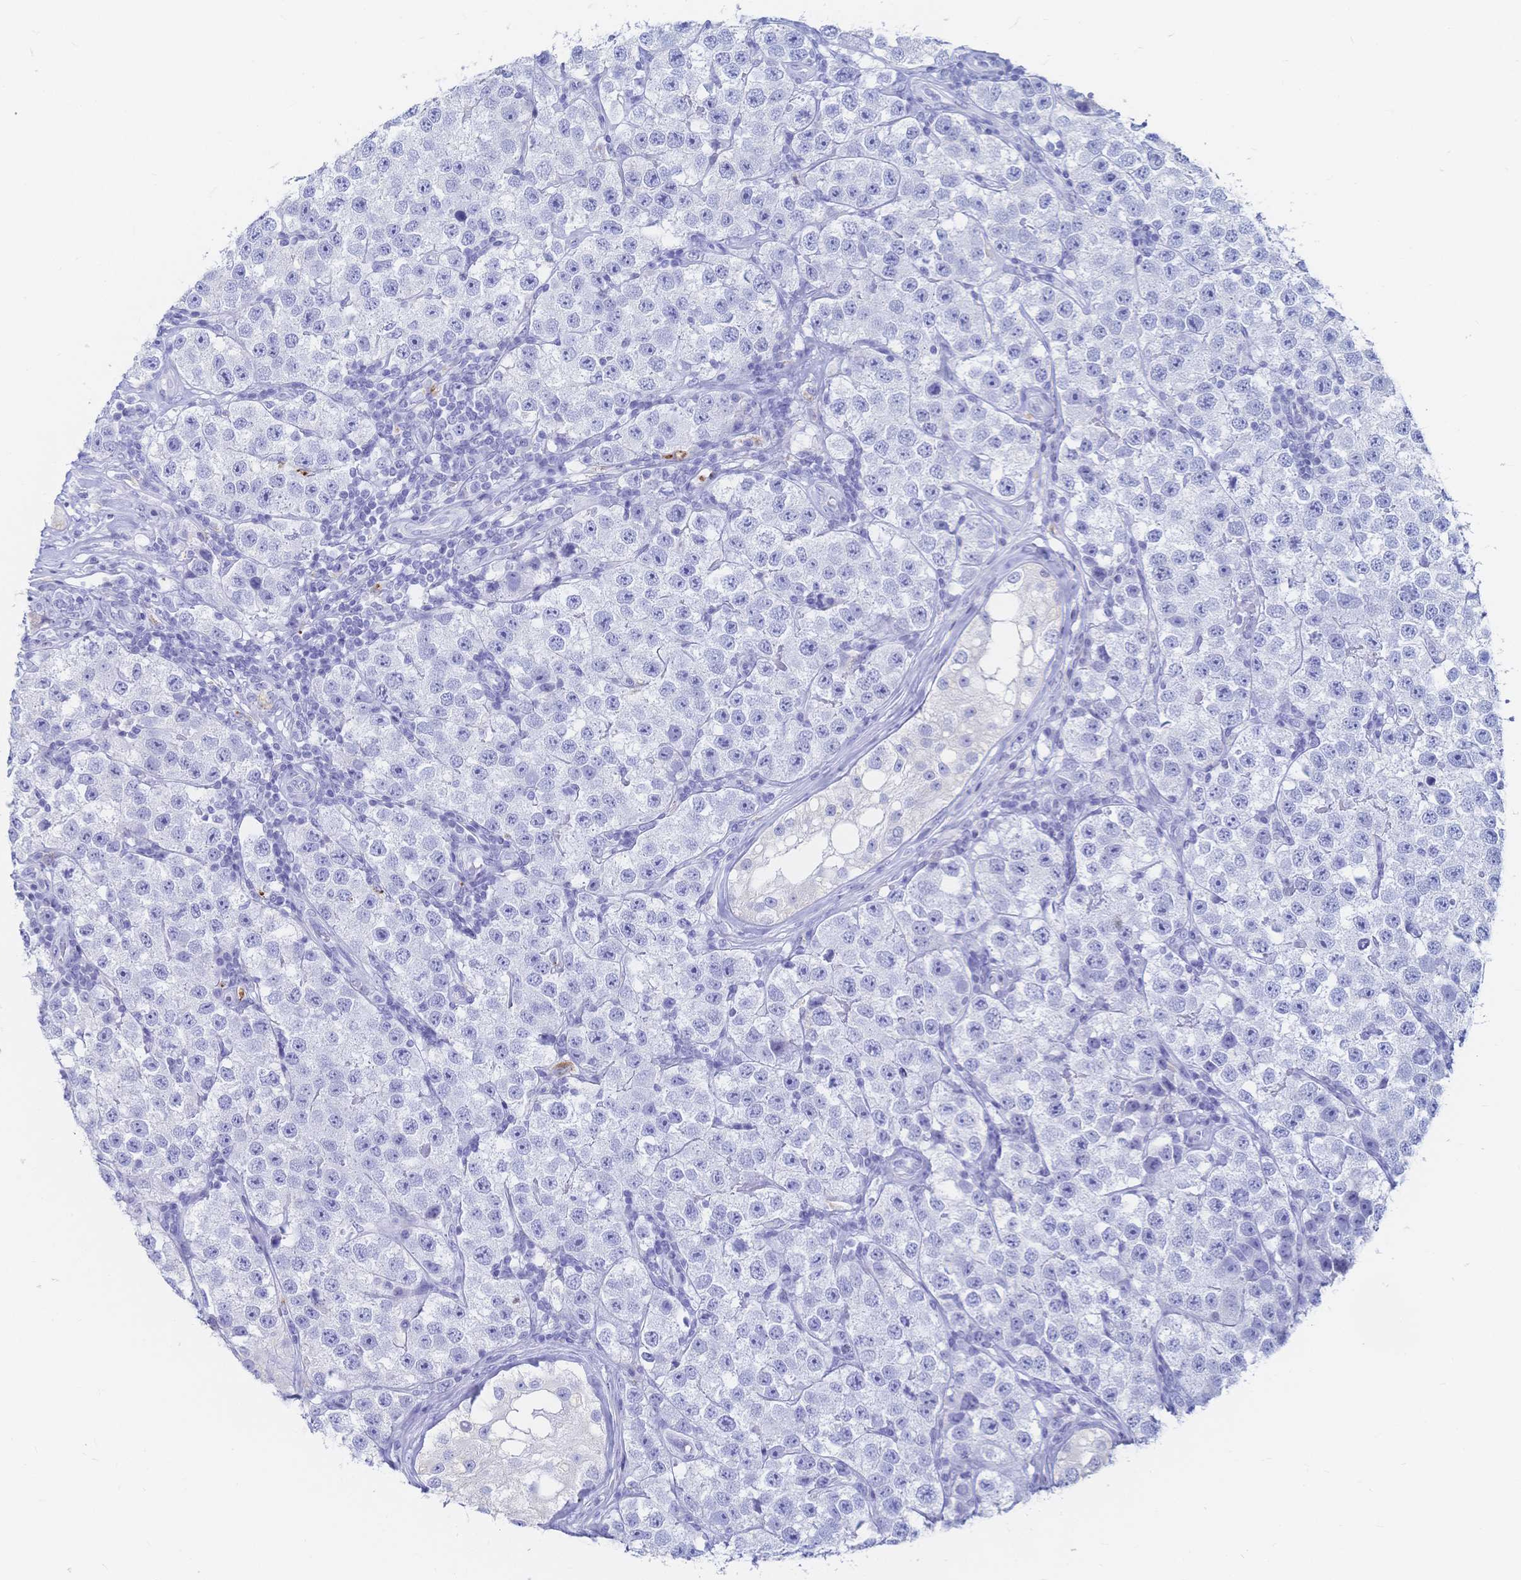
{"staining": {"intensity": "negative", "quantity": "none", "location": "none"}, "tissue": "testis cancer", "cell_type": "Tumor cells", "image_type": "cancer", "snomed": [{"axis": "morphology", "description": "Seminoma, NOS"}, {"axis": "topography", "description": "Testis"}], "caption": "Immunohistochemistry (IHC) of human testis cancer (seminoma) shows no staining in tumor cells.", "gene": "IL2RB", "patient": {"sex": "male", "age": 34}}